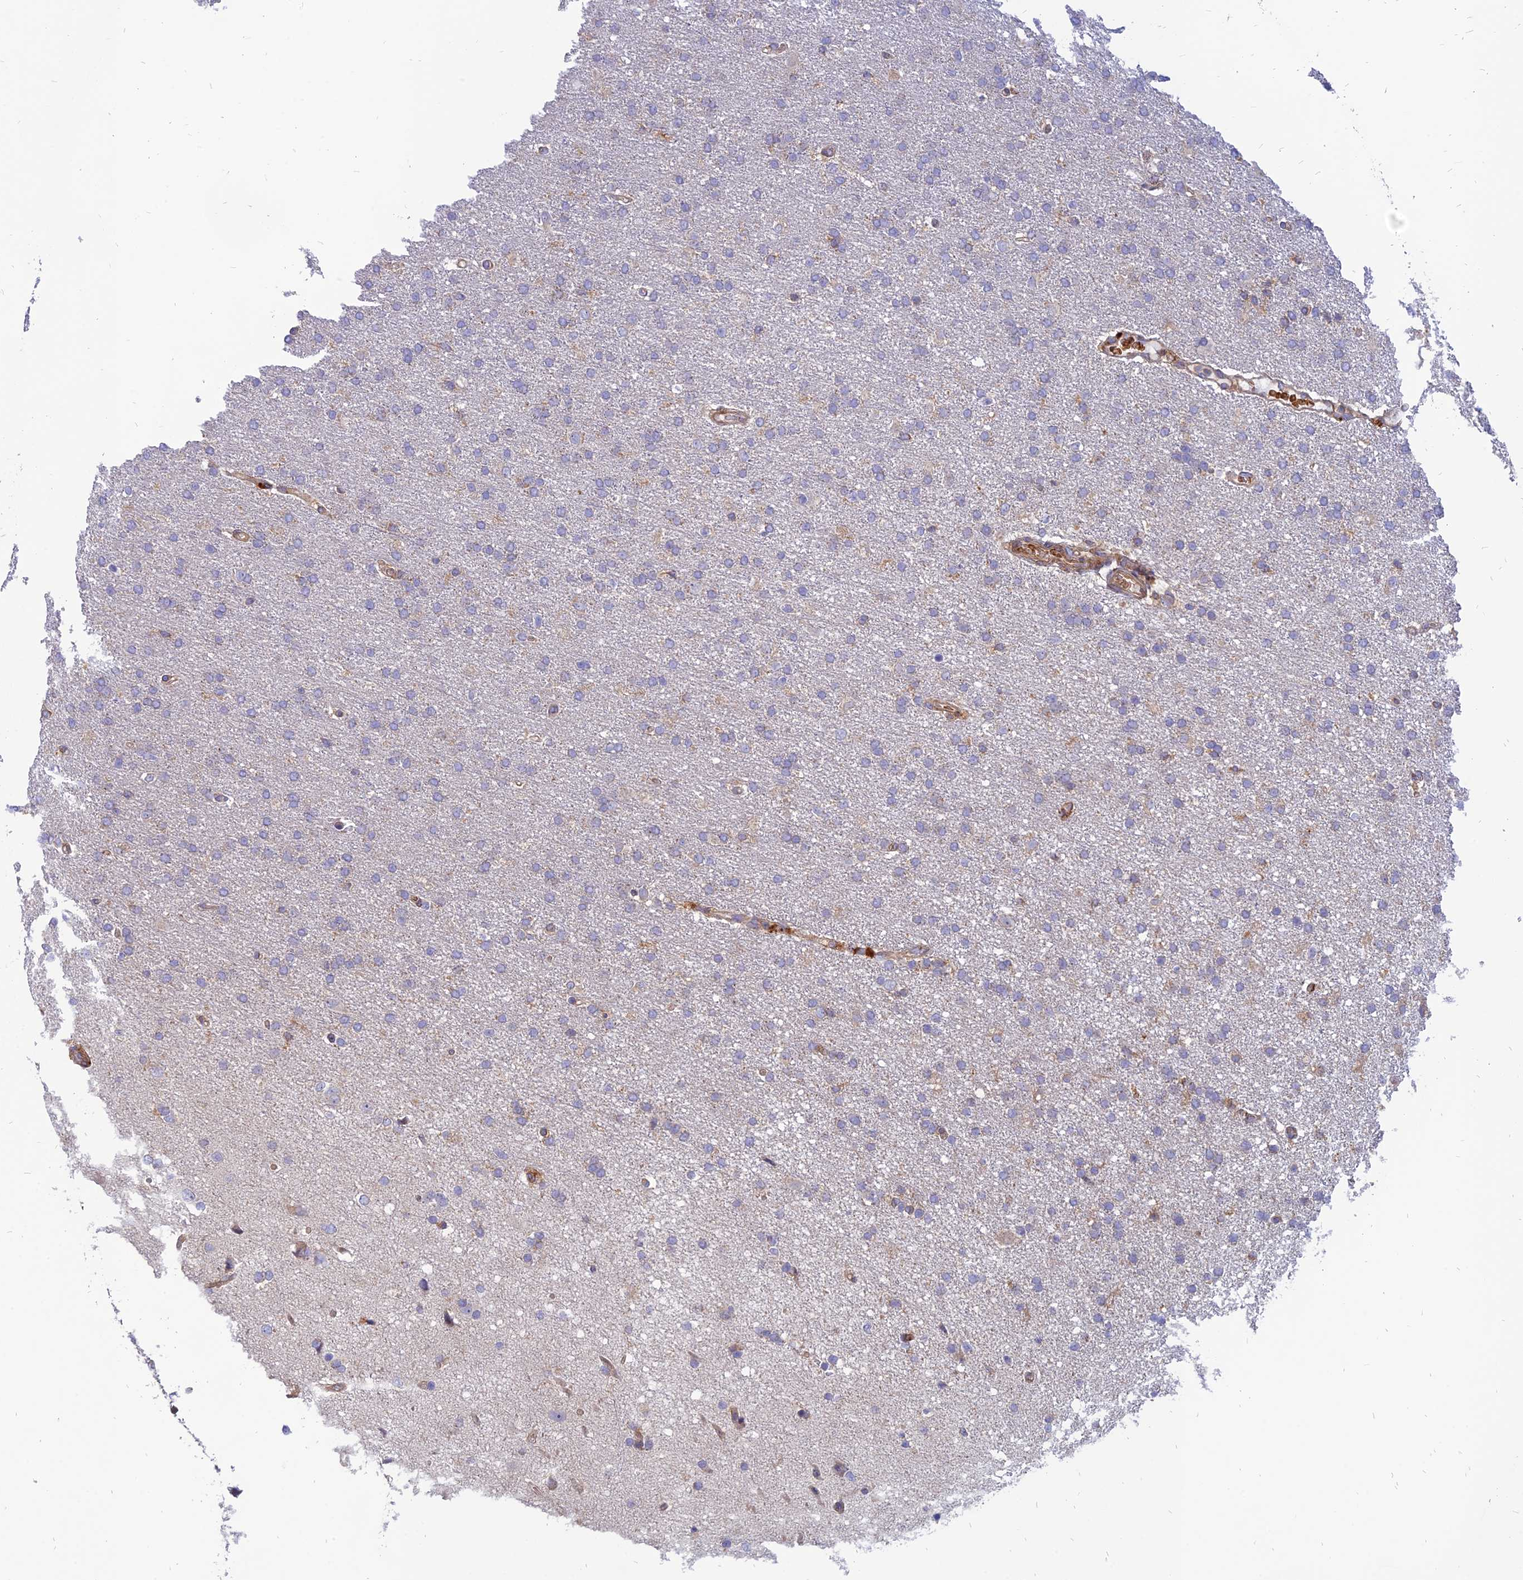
{"staining": {"intensity": "negative", "quantity": "none", "location": "none"}, "tissue": "glioma", "cell_type": "Tumor cells", "image_type": "cancer", "snomed": [{"axis": "morphology", "description": "Glioma, malignant, High grade"}, {"axis": "topography", "description": "Brain"}], "caption": "High magnification brightfield microscopy of malignant glioma (high-grade) stained with DAB (3,3'-diaminobenzidine) (brown) and counterstained with hematoxylin (blue): tumor cells show no significant expression.", "gene": "PHKA2", "patient": {"sex": "male", "age": 72}}